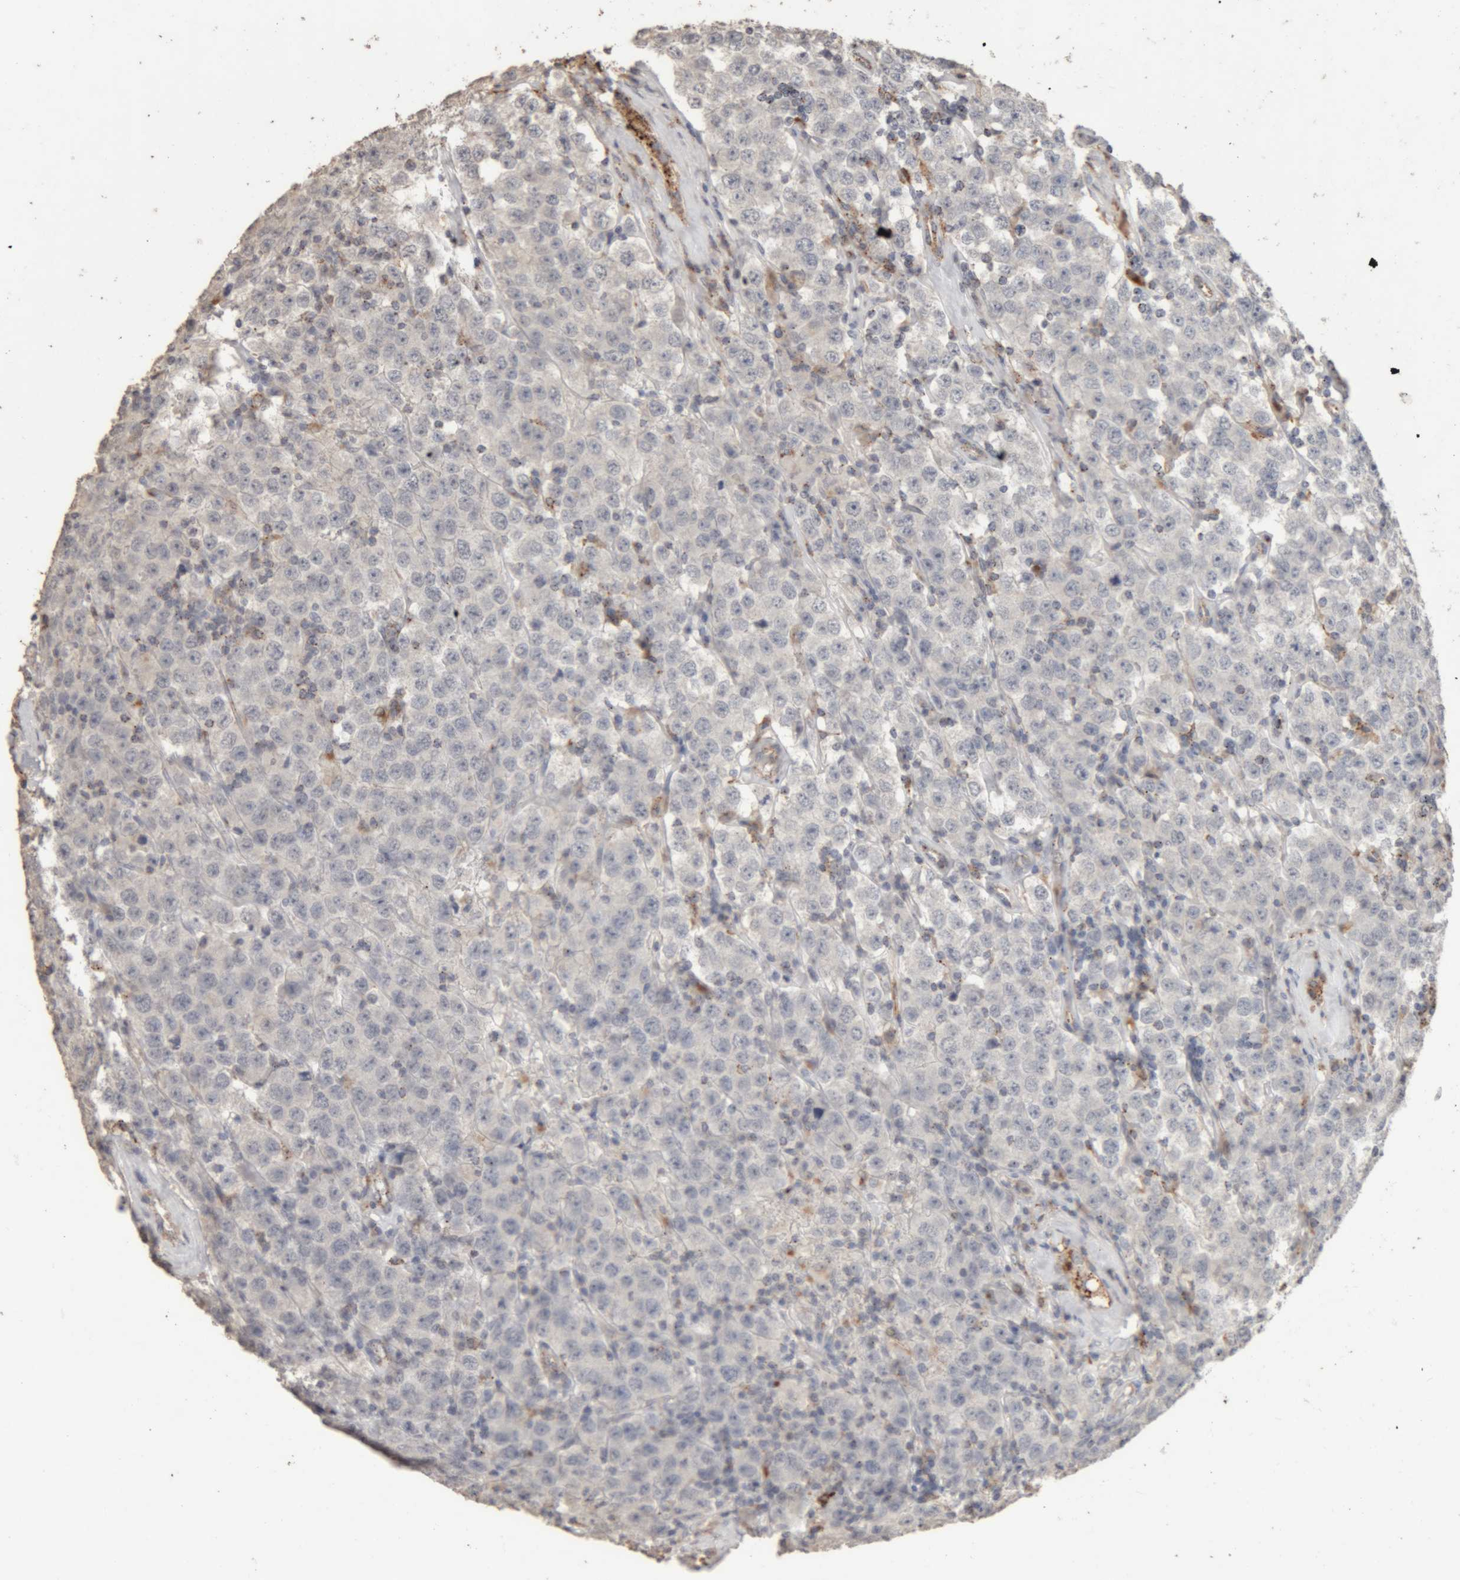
{"staining": {"intensity": "negative", "quantity": "none", "location": "none"}, "tissue": "testis cancer", "cell_type": "Tumor cells", "image_type": "cancer", "snomed": [{"axis": "morphology", "description": "Seminoma, NOS"}, {"axis": "topography", "description": "Testis"}], "caption": "Testis seminoma stained for a protein using immunohistochemistry displays no expression tumor cells.", "gene": "ARSA", "patient": {"sex": "male", "age": 52}}